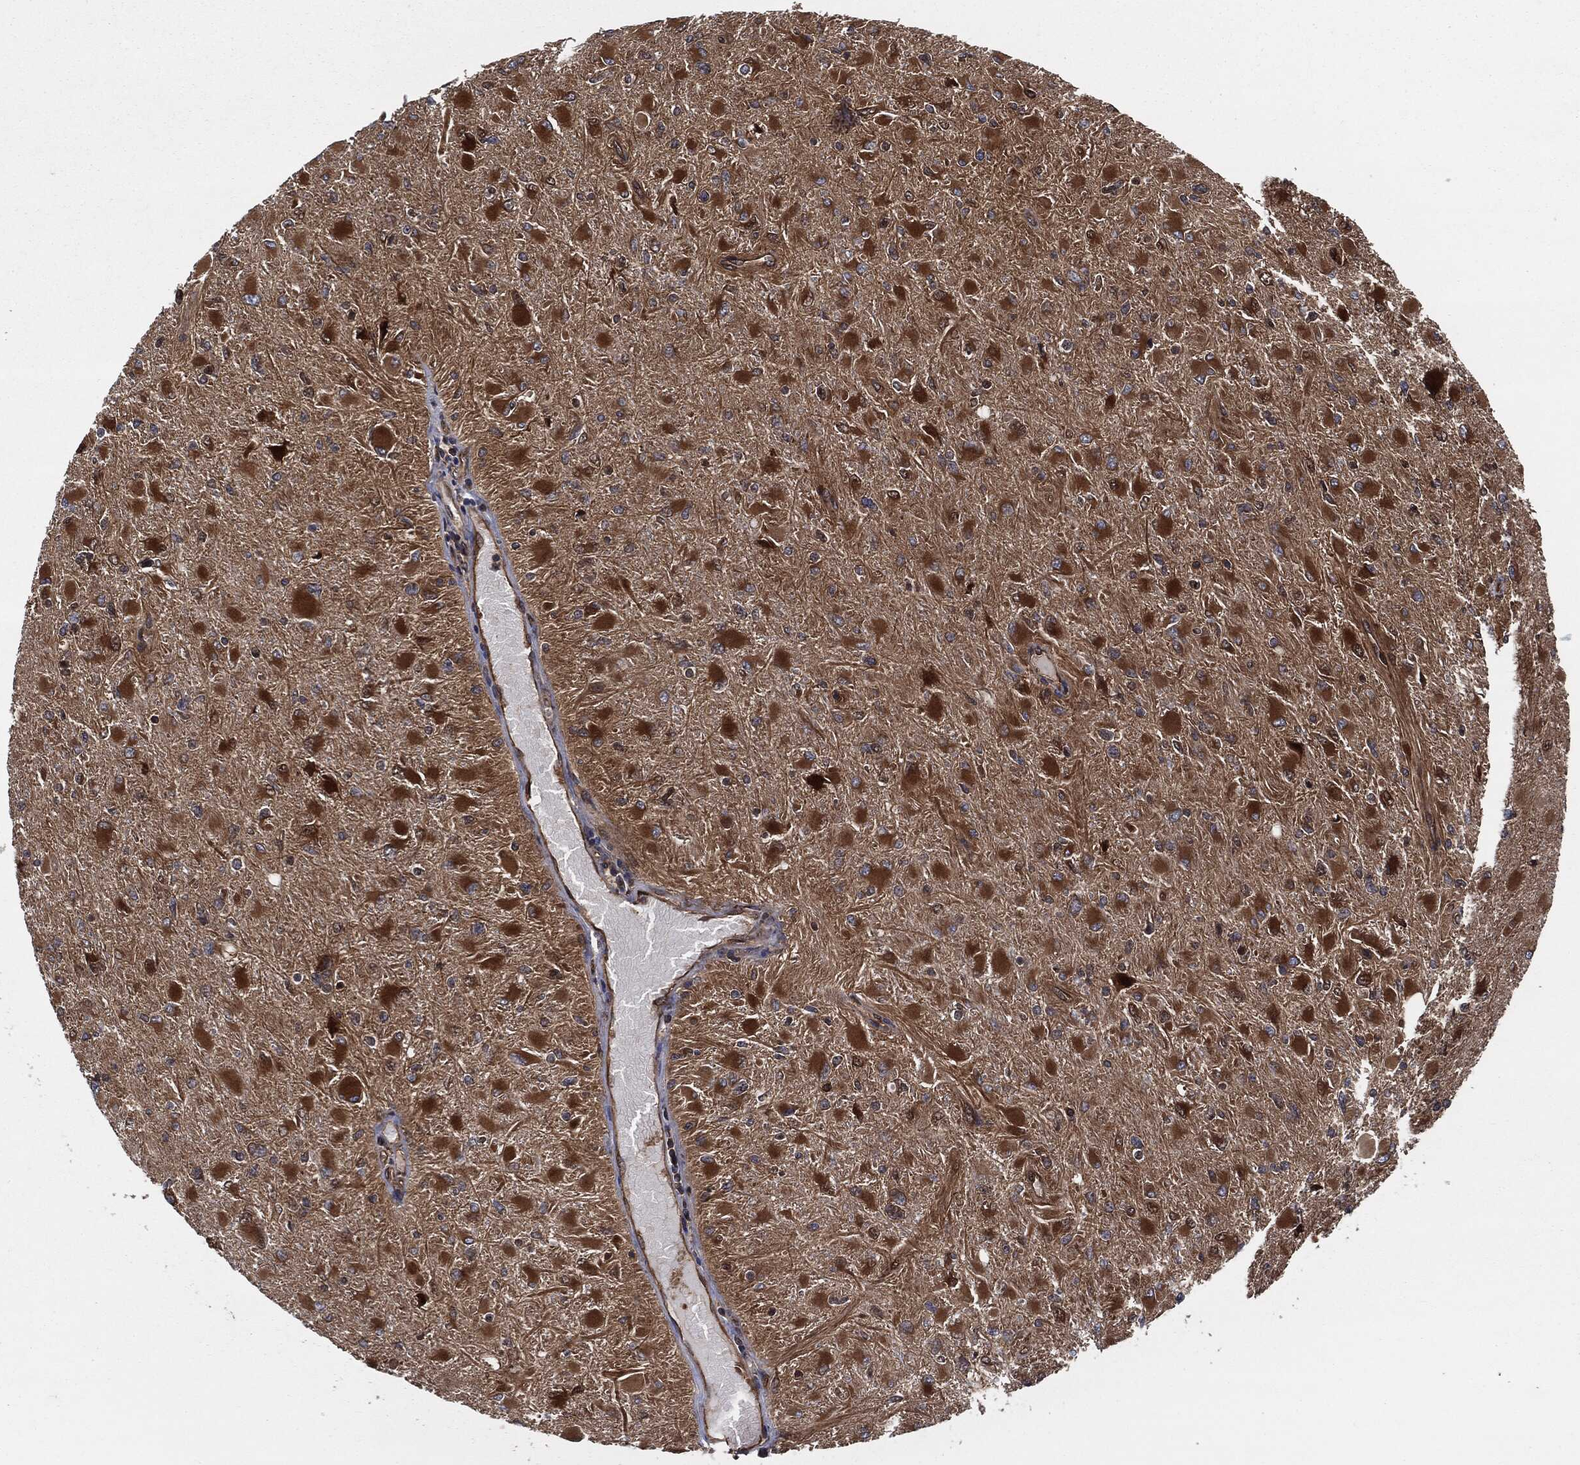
{"staining": {"intensity": "strong", "quantity": ">75%", "location": "cytoplasmic/membranous"}, "tissue": "glioma", "cell_type": "Tumor cells", "image_type": "cancer", "snomed": [{"axis": "morphology", "description": "Glioma, malignant, High grade"}, {"axis": "topography", "description": "Cerebral cortex"}], "caption": "An image showing strong cytoplasmic/membranous expression in approximately >75% of tumor cells in glioma, as visualized by brown immunohistochemical staining.", "gene": "XPNPEP1", "patient": {"sex": "female", "age": 36}}